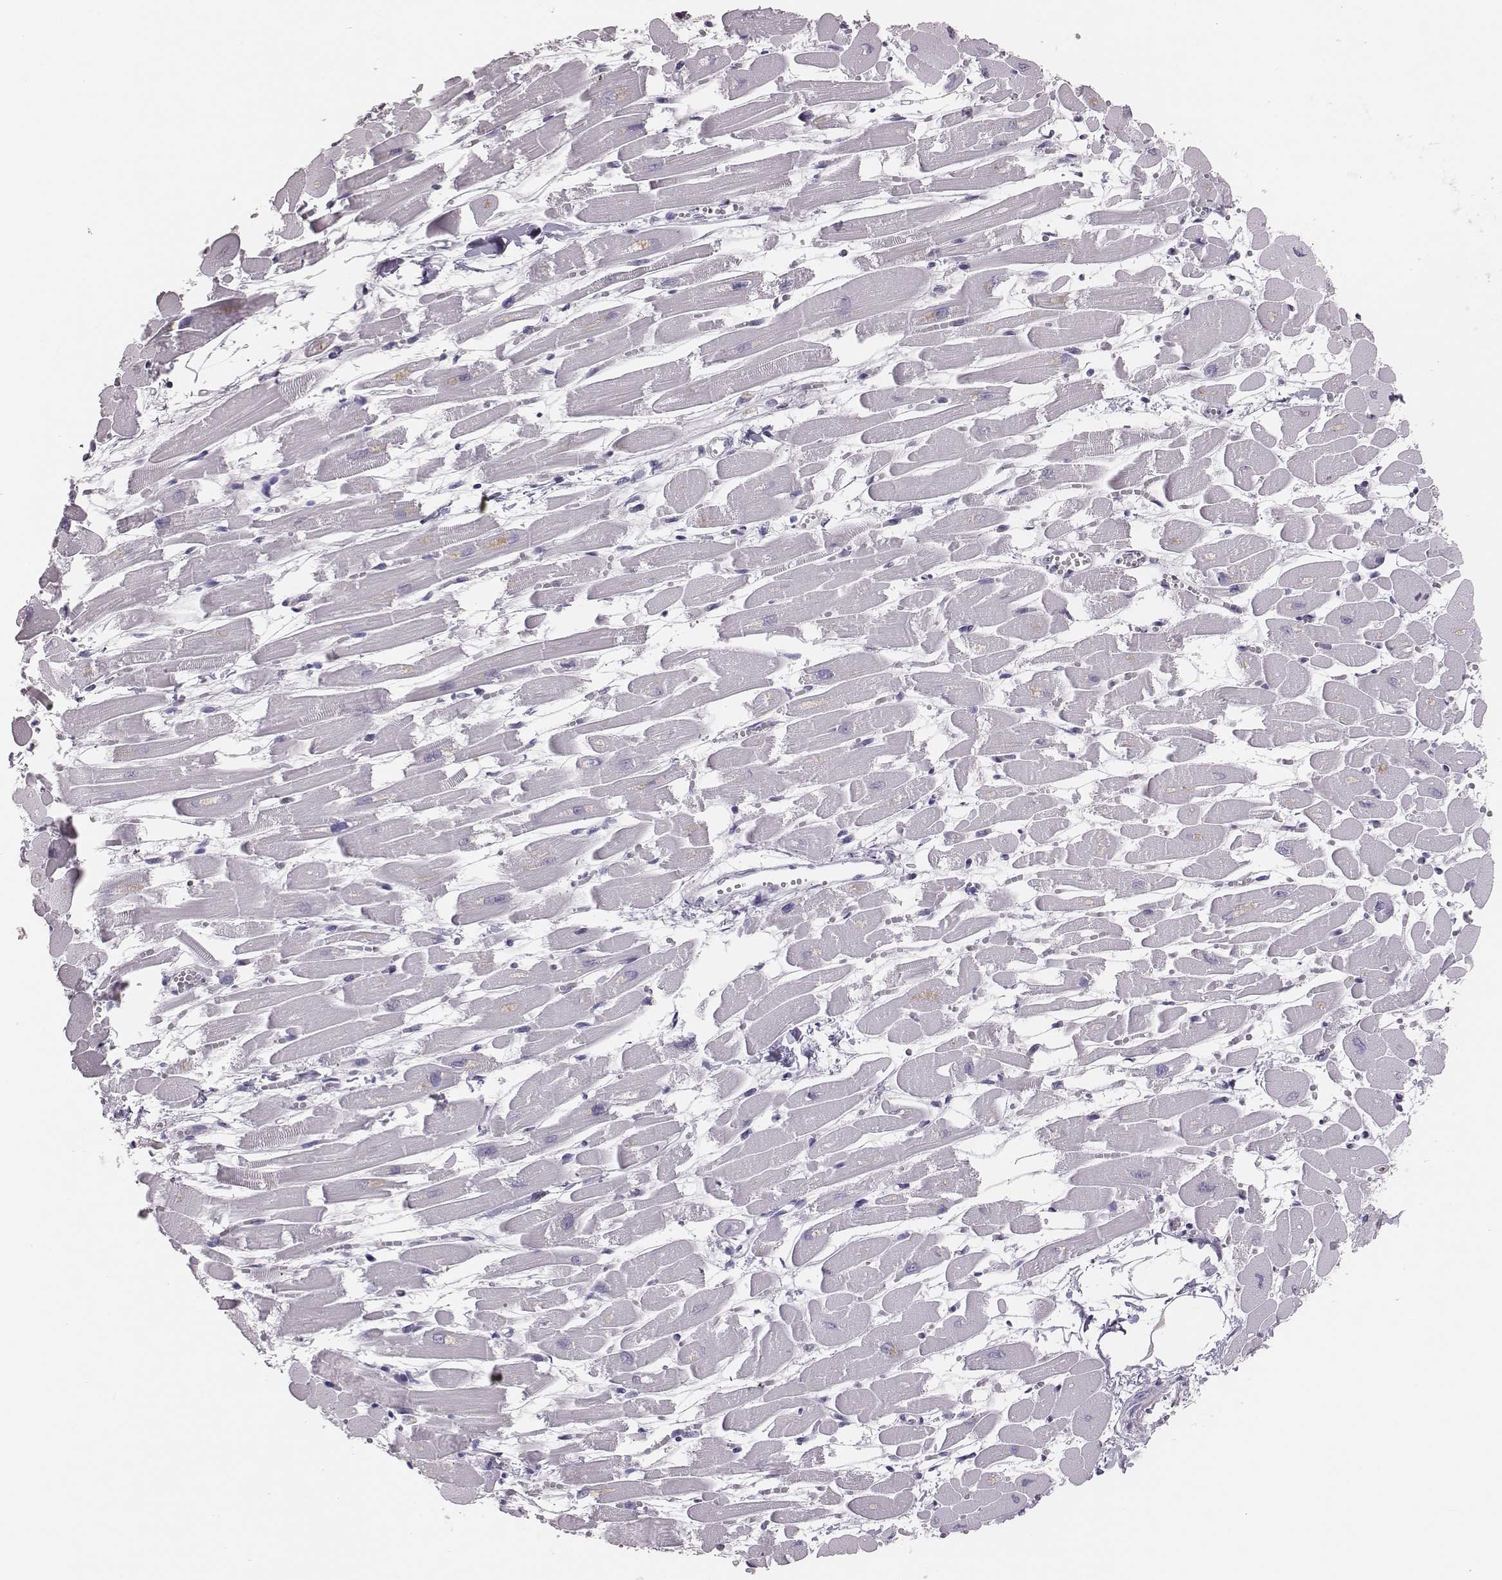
{"staining": {"intensity": "negative", "quantity": "none", "location": "none"}, "tissue": "heart muscle", "cell_type": "Cardiomyocytes", "image_type": "normal", "snomed": [{"axis": "morphology", "description": "Normal tissue, NOS"}, {"axis": "topography", "description": "Heart"}], "caption": "An immunohistochemistry (IHC) photomicrograph of unremarkable heart muscle is shown. There is no staining in cardiomyocytes of heart muscle.", "gene": "H1", "patient": {"sex": "female", "age": 52}}